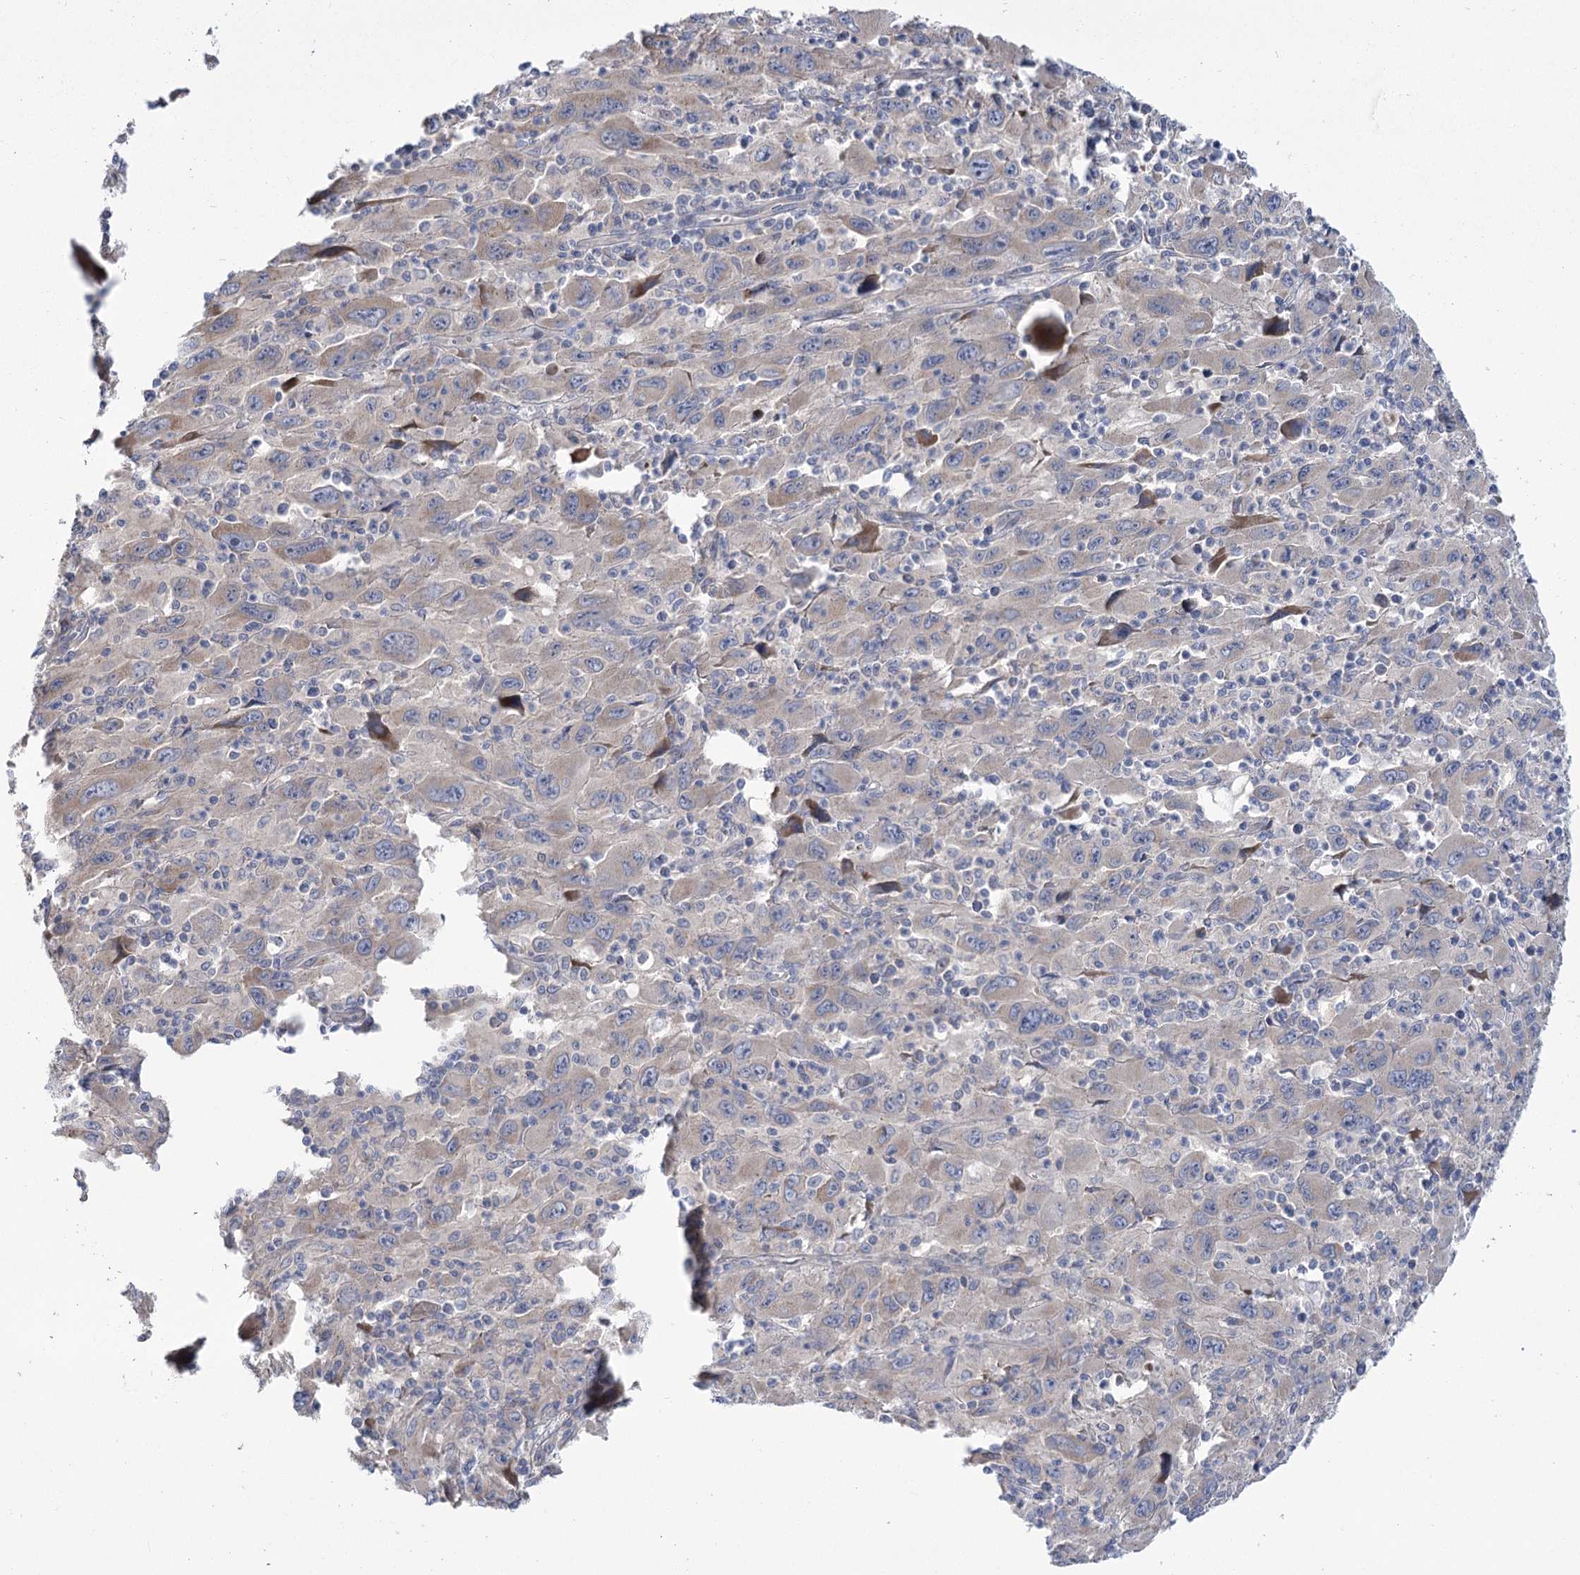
{"staining": {"intensity": "negative", "quantity": "none", "location": "none"}, "tissue": "melanoma", "cell_type": "Tumor cells", "image_type": "cancer", "snomed": [{"axis": "morphology", "description": "Malignant melanoma, Metastatic site"}, {"axis": "topography", "description": "Skin"}], "caption": "IHC photomicrograph of human melanoma stained for a protein (brown), which exhibits no positivity in tumor cells.", "gene": "PBLD", "patient": {"sex": "female", "age": 56}}